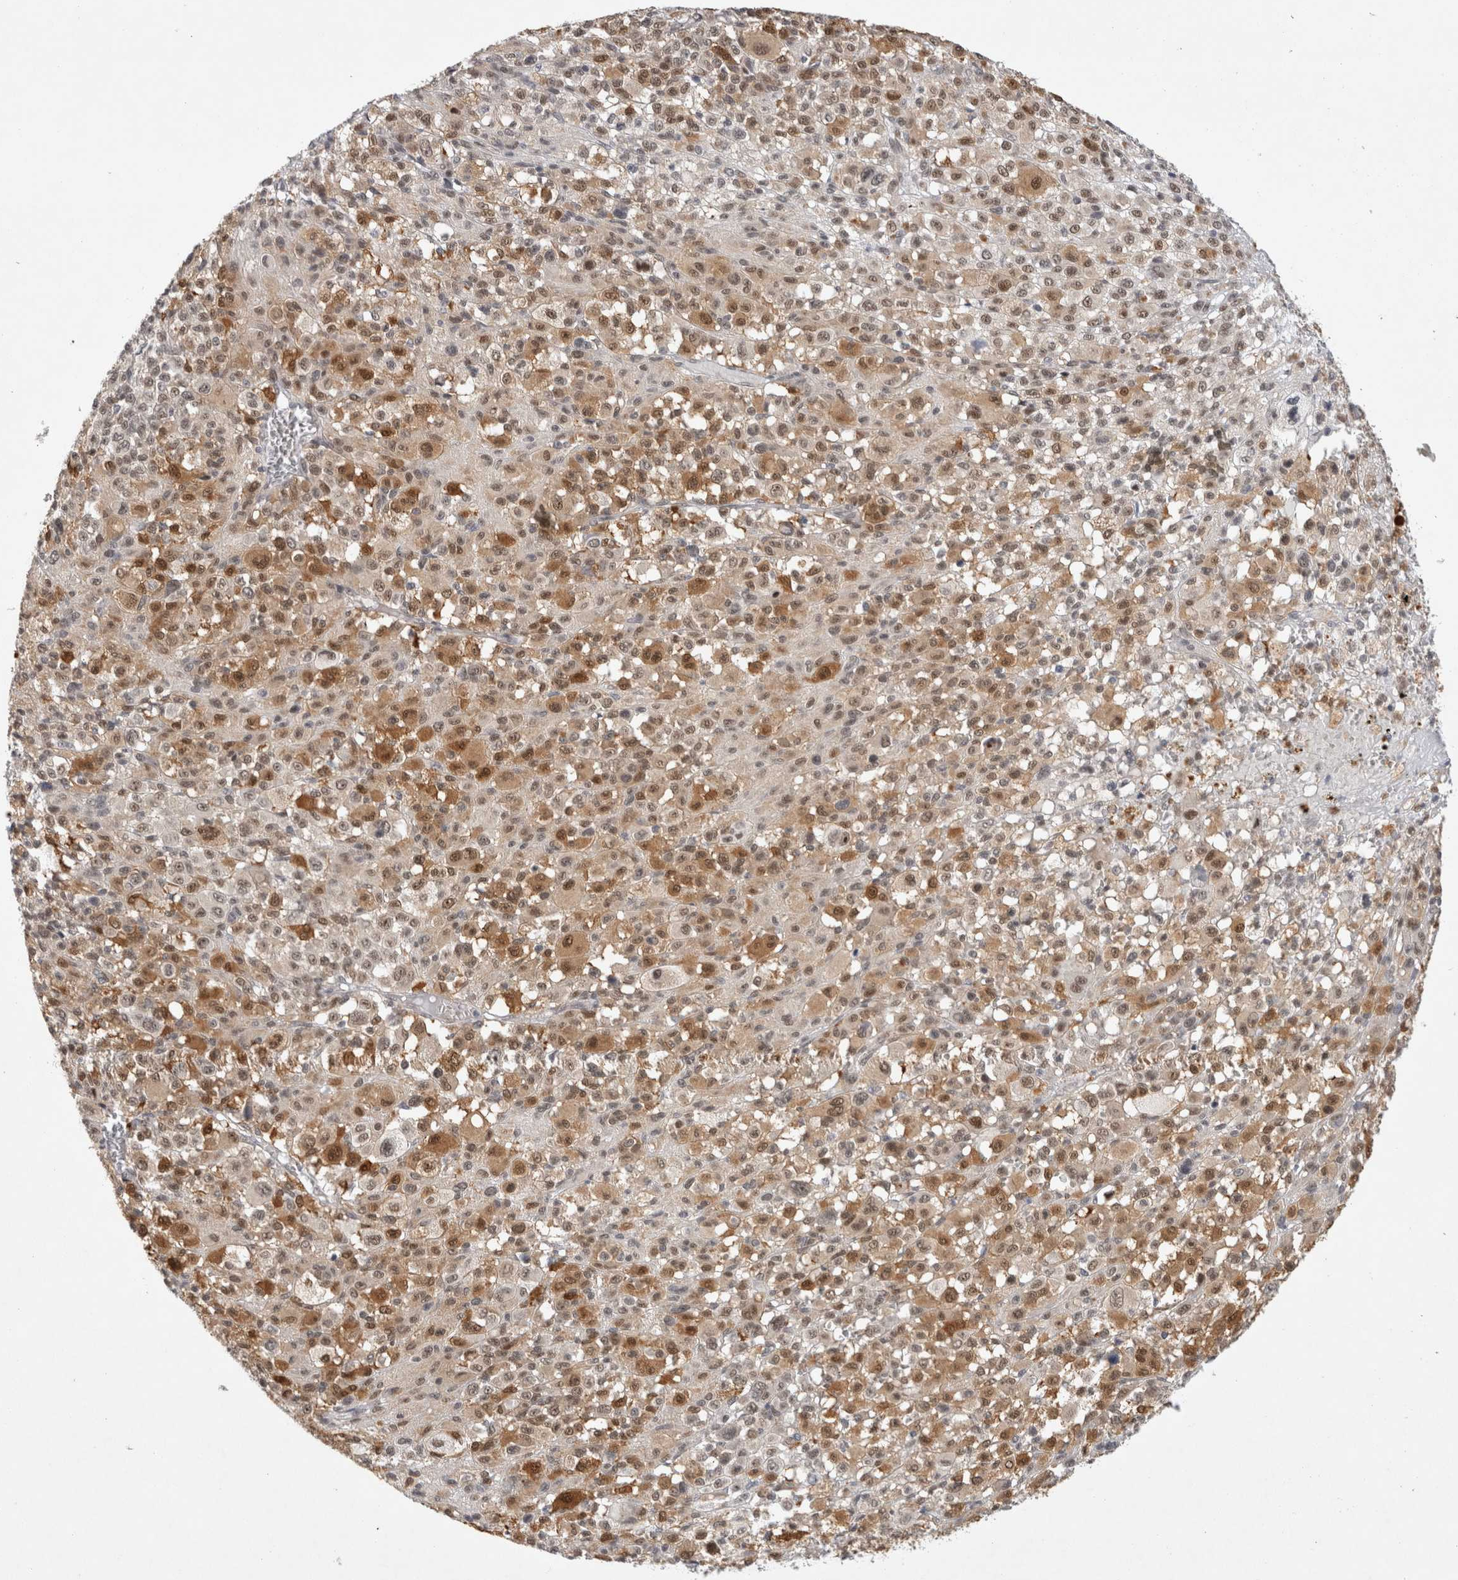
{"staining": {"intensity": "moderate", "quantity": ">75%", "location": "cytoplasmic/membranous,nuclear"}, "tissue": "melanoma", "cell_type": "Tumor cells", "image_type": "cancer", "snomed": [{"axis": "morphology", "description": "Malignant melanoma, Metastatic site"}, {"axis": "topography", "description": "Skin"}], "caption": "Moderate cytoplasmic/membranous and nuclear expression is appreciated in approximately >75% of tumor cells in melanoma. (Stains: DAB in brown, nuclei in blue, Microscopy: brightfield microscopy at high magnification).", "gene": "HESX1", "patient": {"sex": "female", "age": 74}}